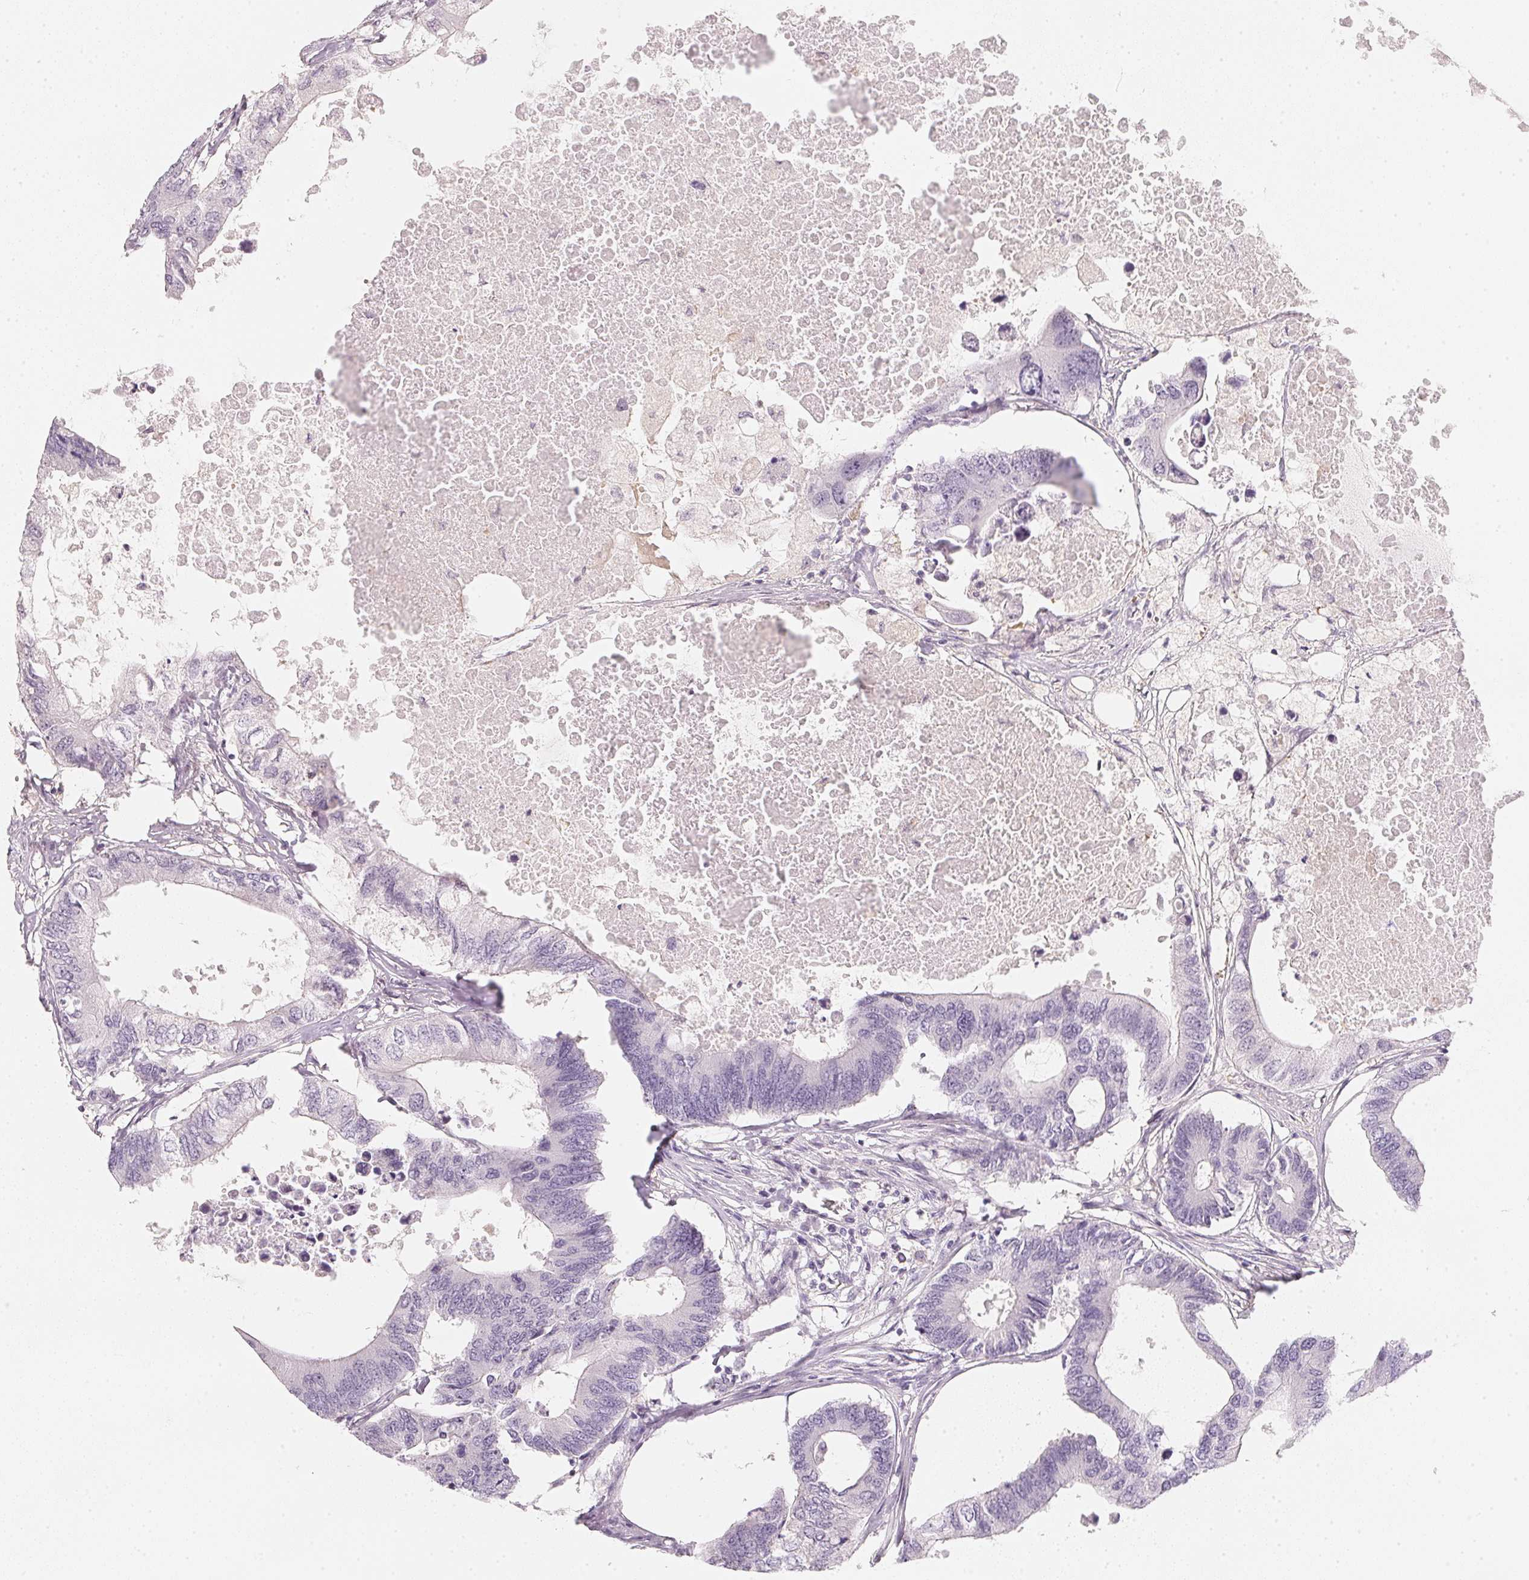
{"staining": {"intensity": "negative", "quantity": "none", "location": "none"}, "tissue": "colorectal cancer", "cell_type": "Tumor cells", "image_type": "cancer", "snomed": [{"axis": "morphology", "description": "Adenocarcinoma, NOS"}, {"axis": "topography", "description": "Colon"}], "caption": "Tumor cells are negative for protein expression in human colorectal cancer (adenocarcinoma). (DAB (3,3'-diaminobenzidine) IHC, high magnification).", "gene": "CFAP276", "patient": {"sex": "male", "age": 71}}